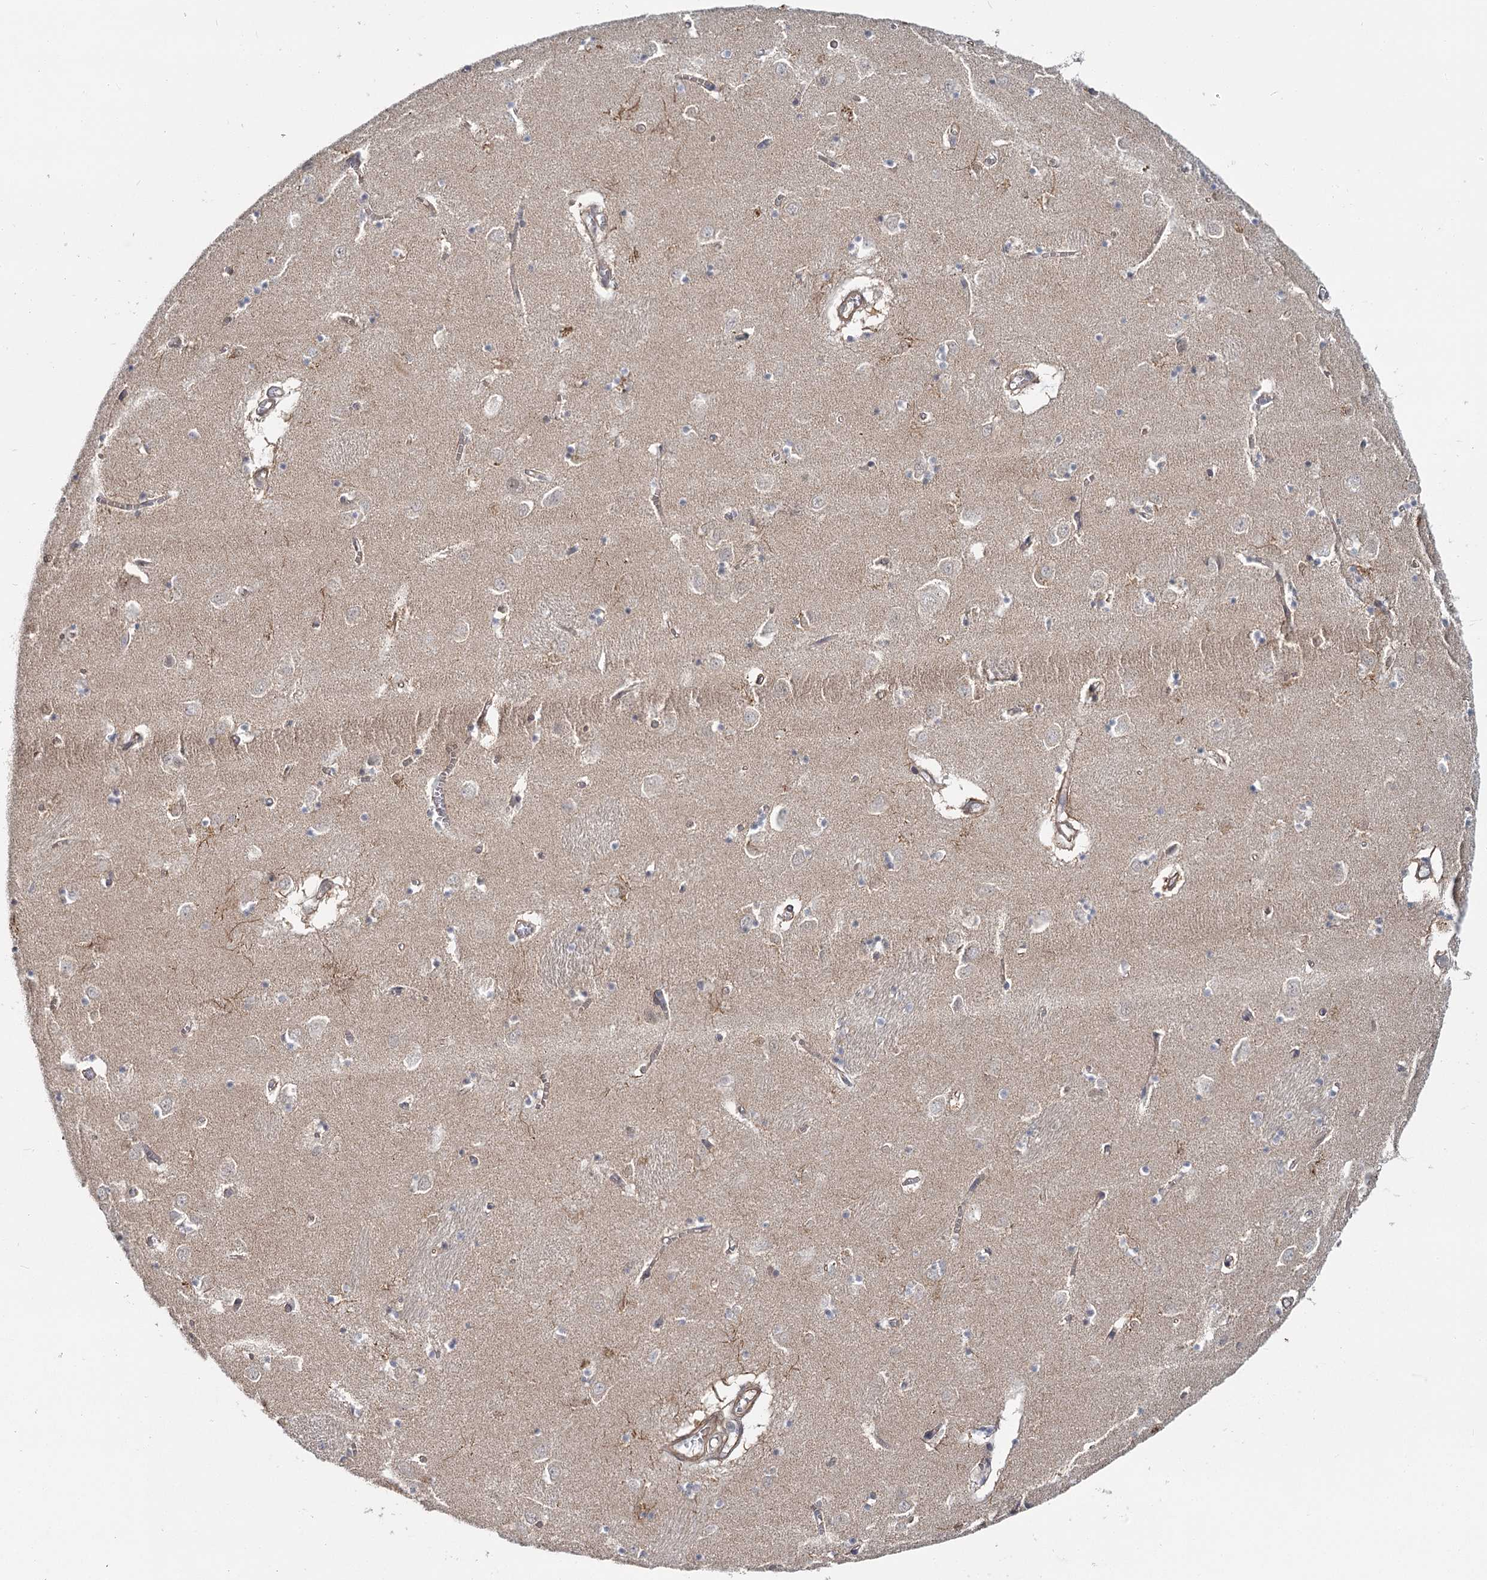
{"staining": {"intensity": "negative", "quantity": "none", "location": "none"}, "tissue": "caudate", "cell_type": "Glial cells", "image_type": "normal", "snomed": [{"axis": "morphology", "description": "Normal tissue, NOS"}, {"axis": "topography", "description": "Lateral ventricle wall"}], "caption": "Immunohistochemistry of normal human caudate reveals no expression in glial cells. (DAB immunohistochemistry, high magnification).", "gene": "TBC1D9B", "patient": {"sex": "male", "age": 70}}